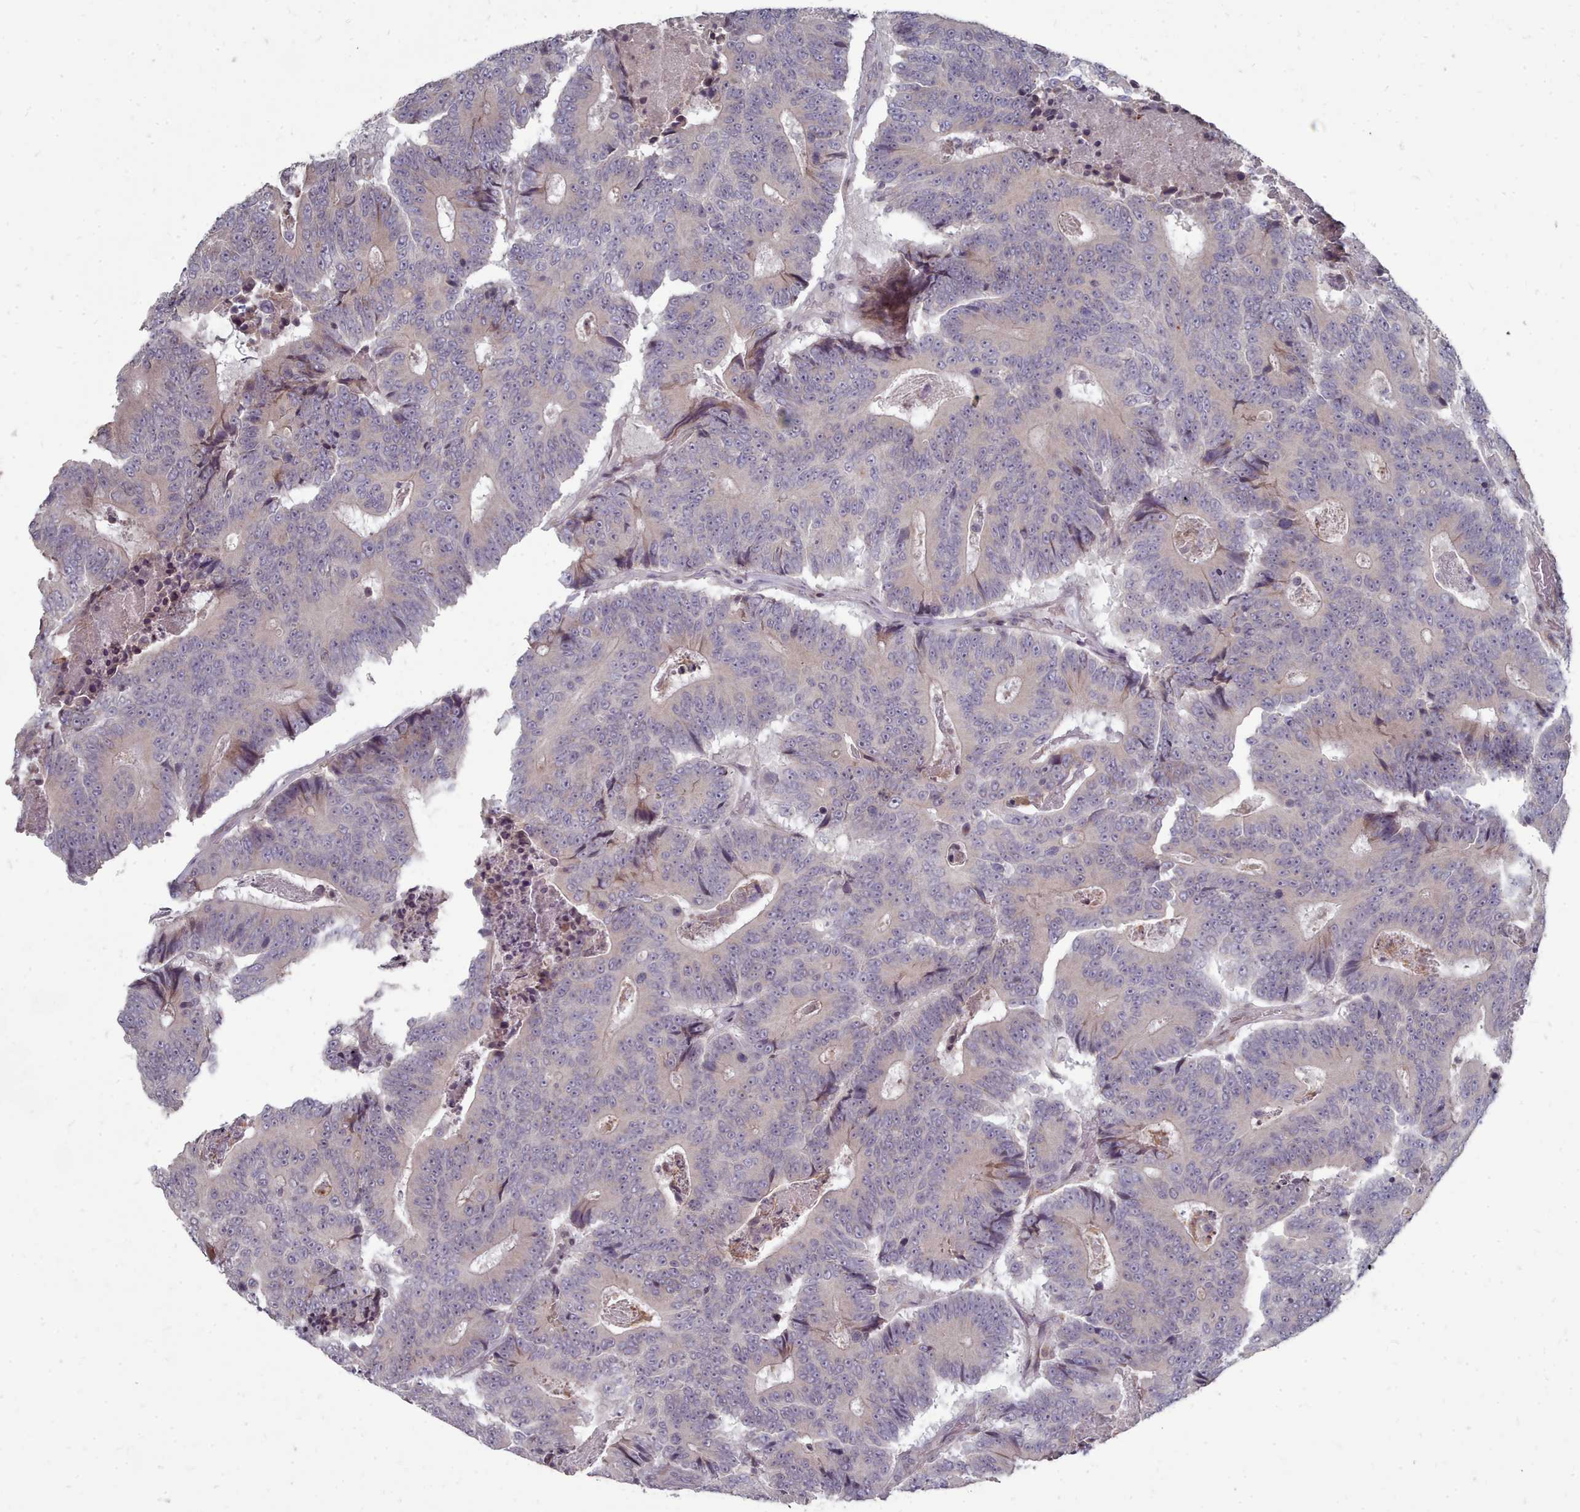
{"staining": {"intensity": "weak", "quantity": "<25%", "location": "cytoplasmic/membranous"}, "tissue": "colorectal cancer", "cell_type": "Tumor cells", "image_type": "cancer", "snomed": [{"axis": "morphology", "description": "Adenocarcinoma, NOS"}, {"axis": "topography", "description": "Colon"}], "caption": "This micrograph is of colorectal cancer (adenocarcinoma) stained with immunohistochemistry to label a protein in brown with the nuclei are counter-stained blue. There is no staining in tumor cells.", "gene": "ACKR3", "patient": {"sex": "male", "age": 83}}